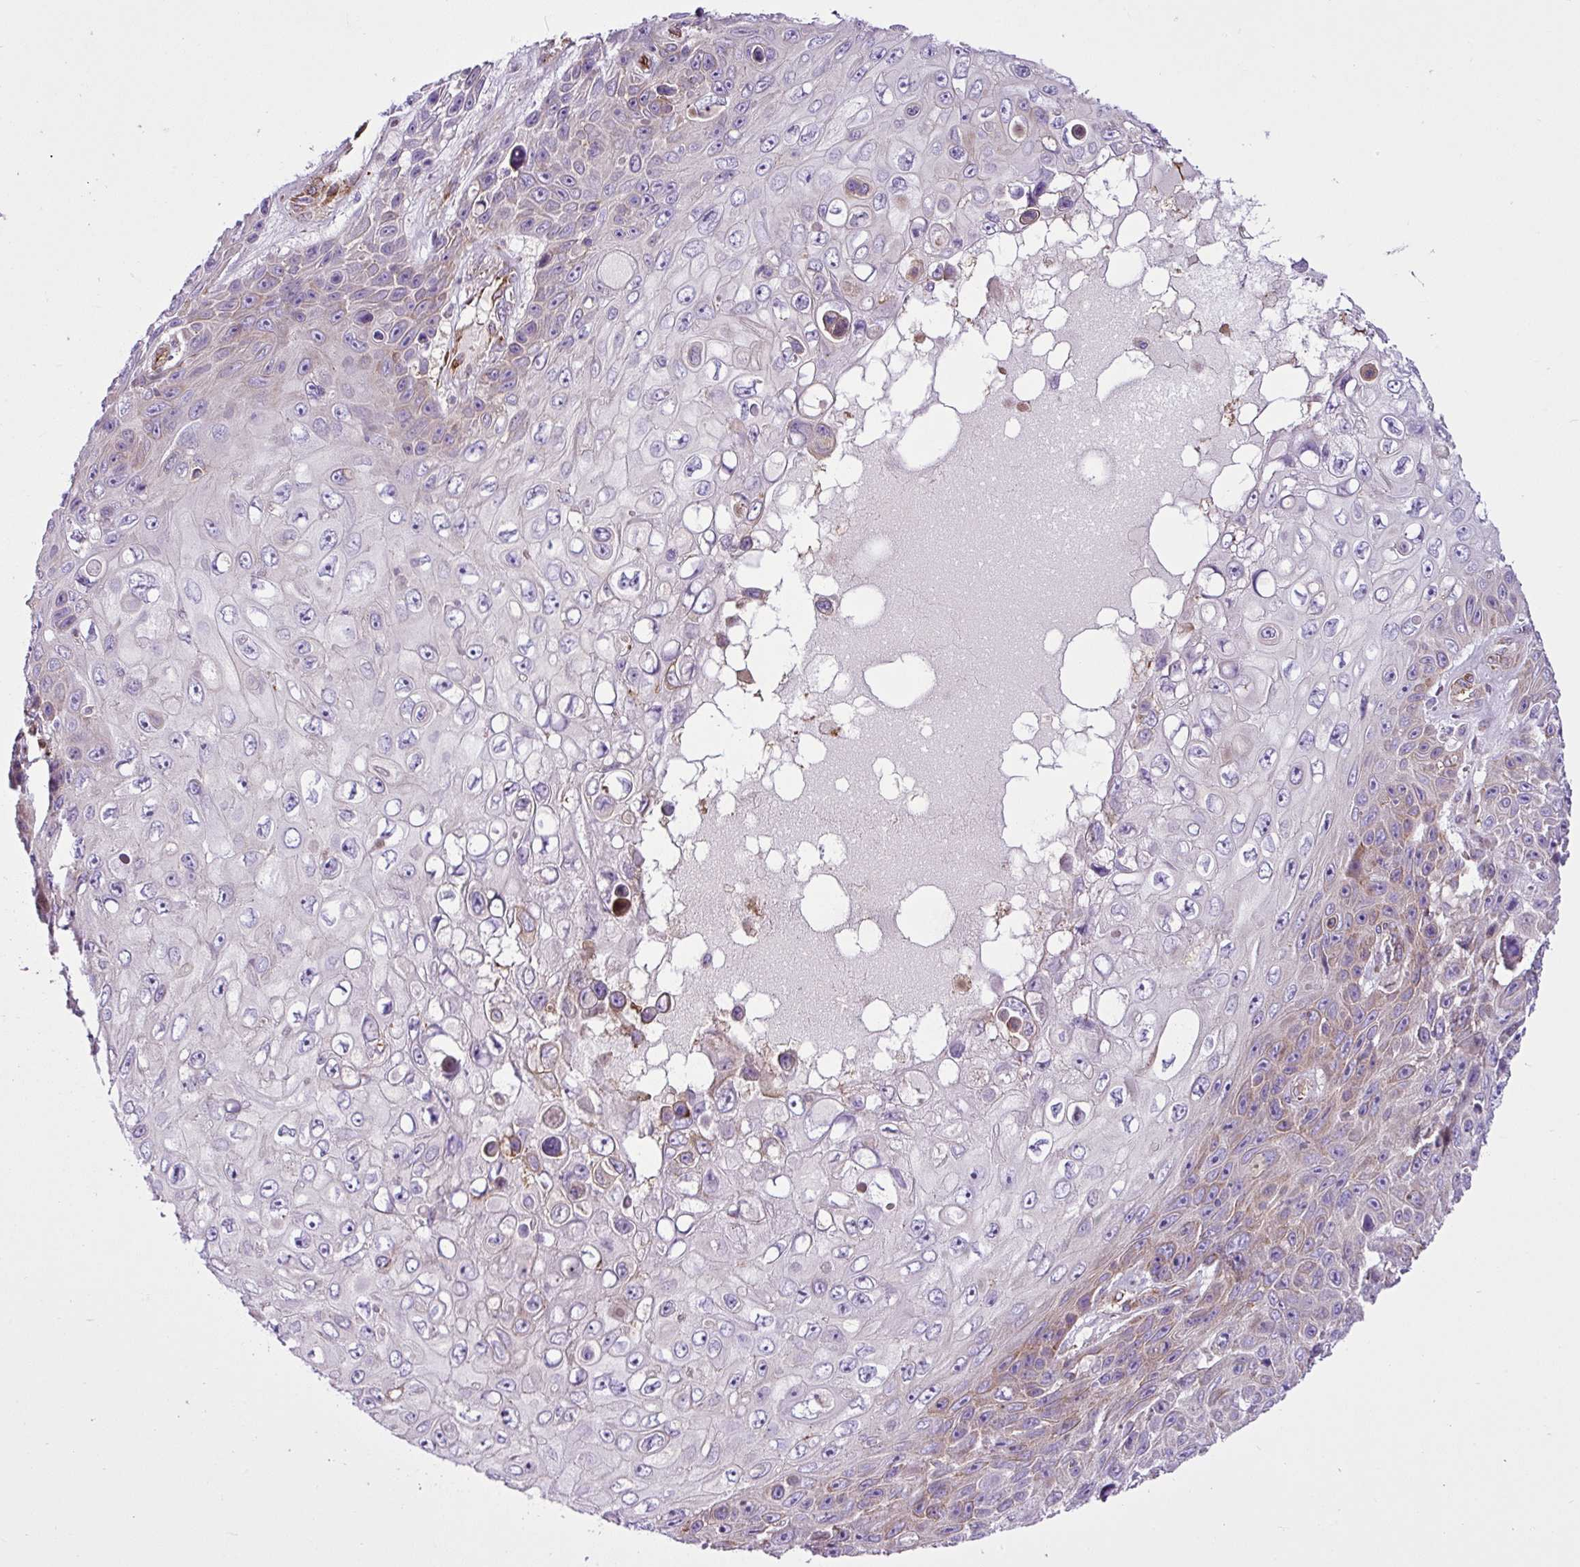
{"staining": {"intensity": "weak", "quantity": "<25%", "location": "cytoplasmic/membranous"}, "tissue": "skin cancer", "cell_type": "Tumor cells", "image_type": "cancer", "snomed": [{"axis": "morphology", "description": "Squamous cell carcinoma, NOS"}, {"axis": "topography", "description": "Skin"}], "caption": "IHC of human skin cancer (squamous cell carcinoma) demonstrates no expression in tumor cells.", "gene": "EME2", "patient": {"sex": "male", "age": 82}}